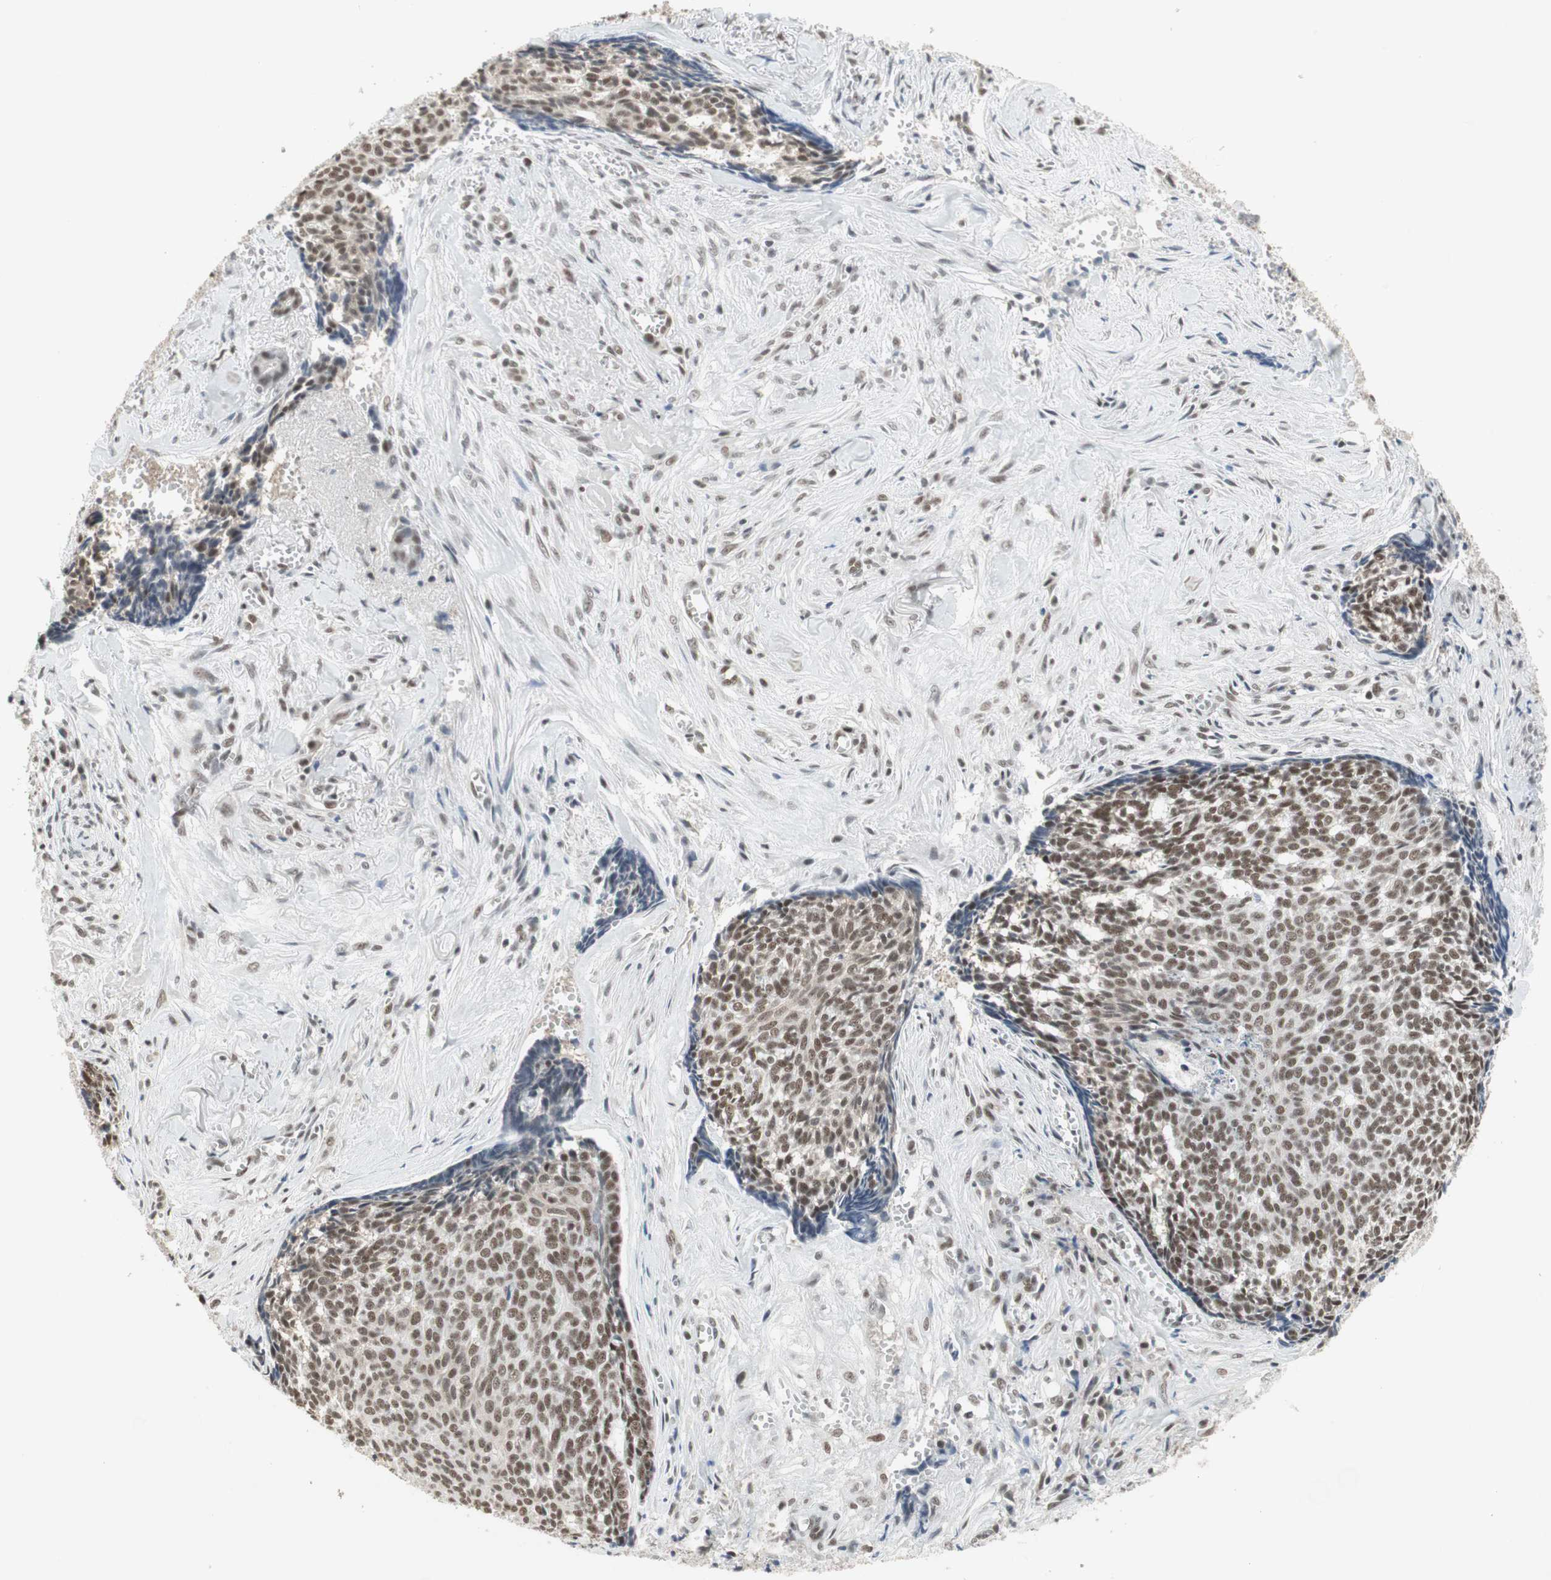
{"staining": {"intensity": "strong", "quantity": ">75%", "location": "nuclear"}, "tissue": "skin cancer", "cell_type": "Tumor cells", "image_type": "cancer", "snomed": [{"axis": "morphology", "description": "Basal cell carcinoma"}, {"axis": "topography", "description": "Skin"}], "caption": "Skin cancer tissue reveals strong nuclear expression in approximately >75% of tumor cells, visualized by immunohistochemistry. Ihc stains the protein in brown and the nuclei are stained blue.", "gene": "RTF1", "patient": {"sex": "male", "age": 84}}